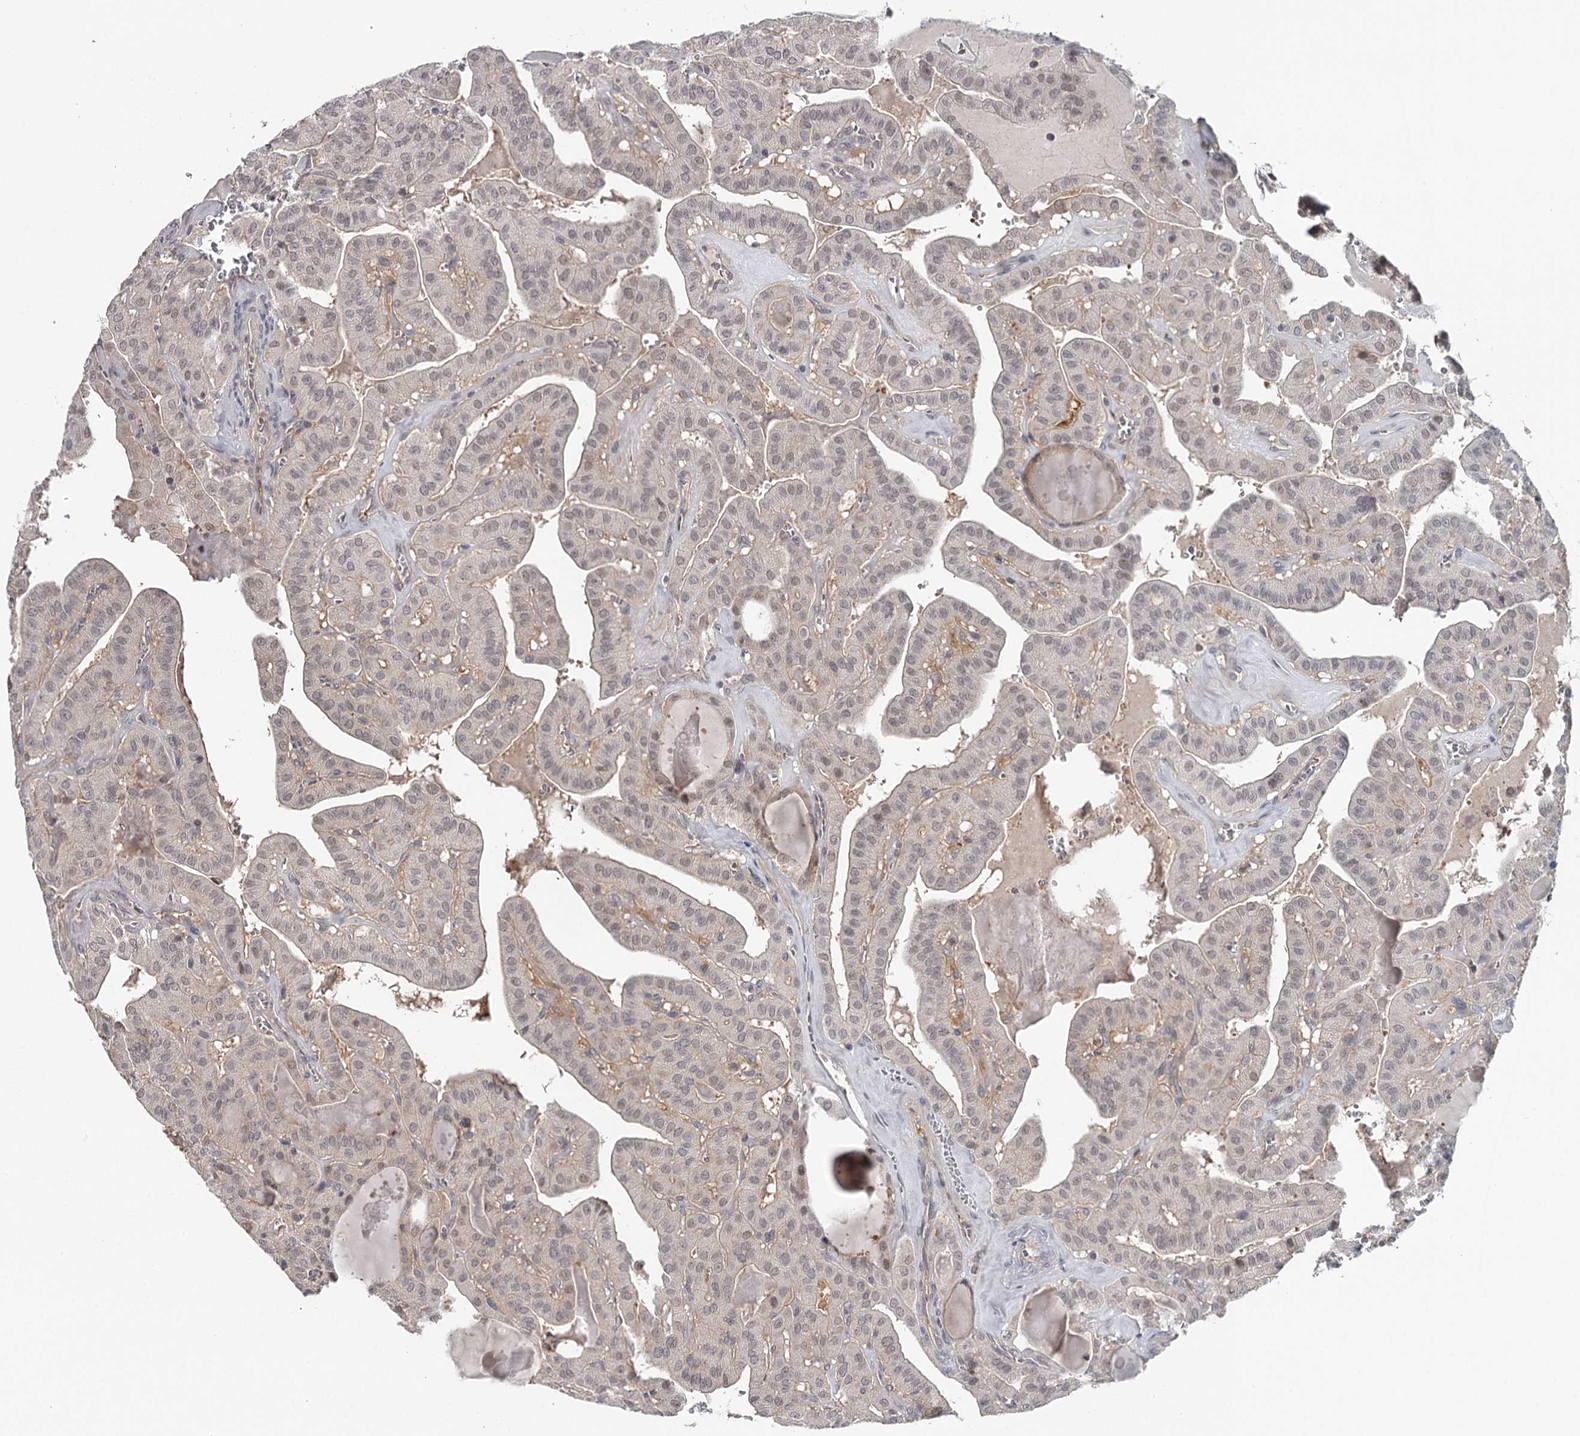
{"staining": {"intensity": "negative", "quantity": "none", "location": "none"}, "tissue": "thyroid cancer", "cell_type": "Tumor cells", "image_type": "cancer", "snomed": [{"axis": "morphology", "description": "Papillary adenocarcinoma, NOS"}, {"axis": "topography", "description": "Thyroid gland"}], "caption": "Tumor cells show no significant positivity in thyroid papillary adenocarcinoma. (DAB (3,3'-diaminobenzidine) IHC visualized using brightfield microscopy, high magnification).", "gene": "GTSF1", "patient": {"sex": "male", "age": 52}}